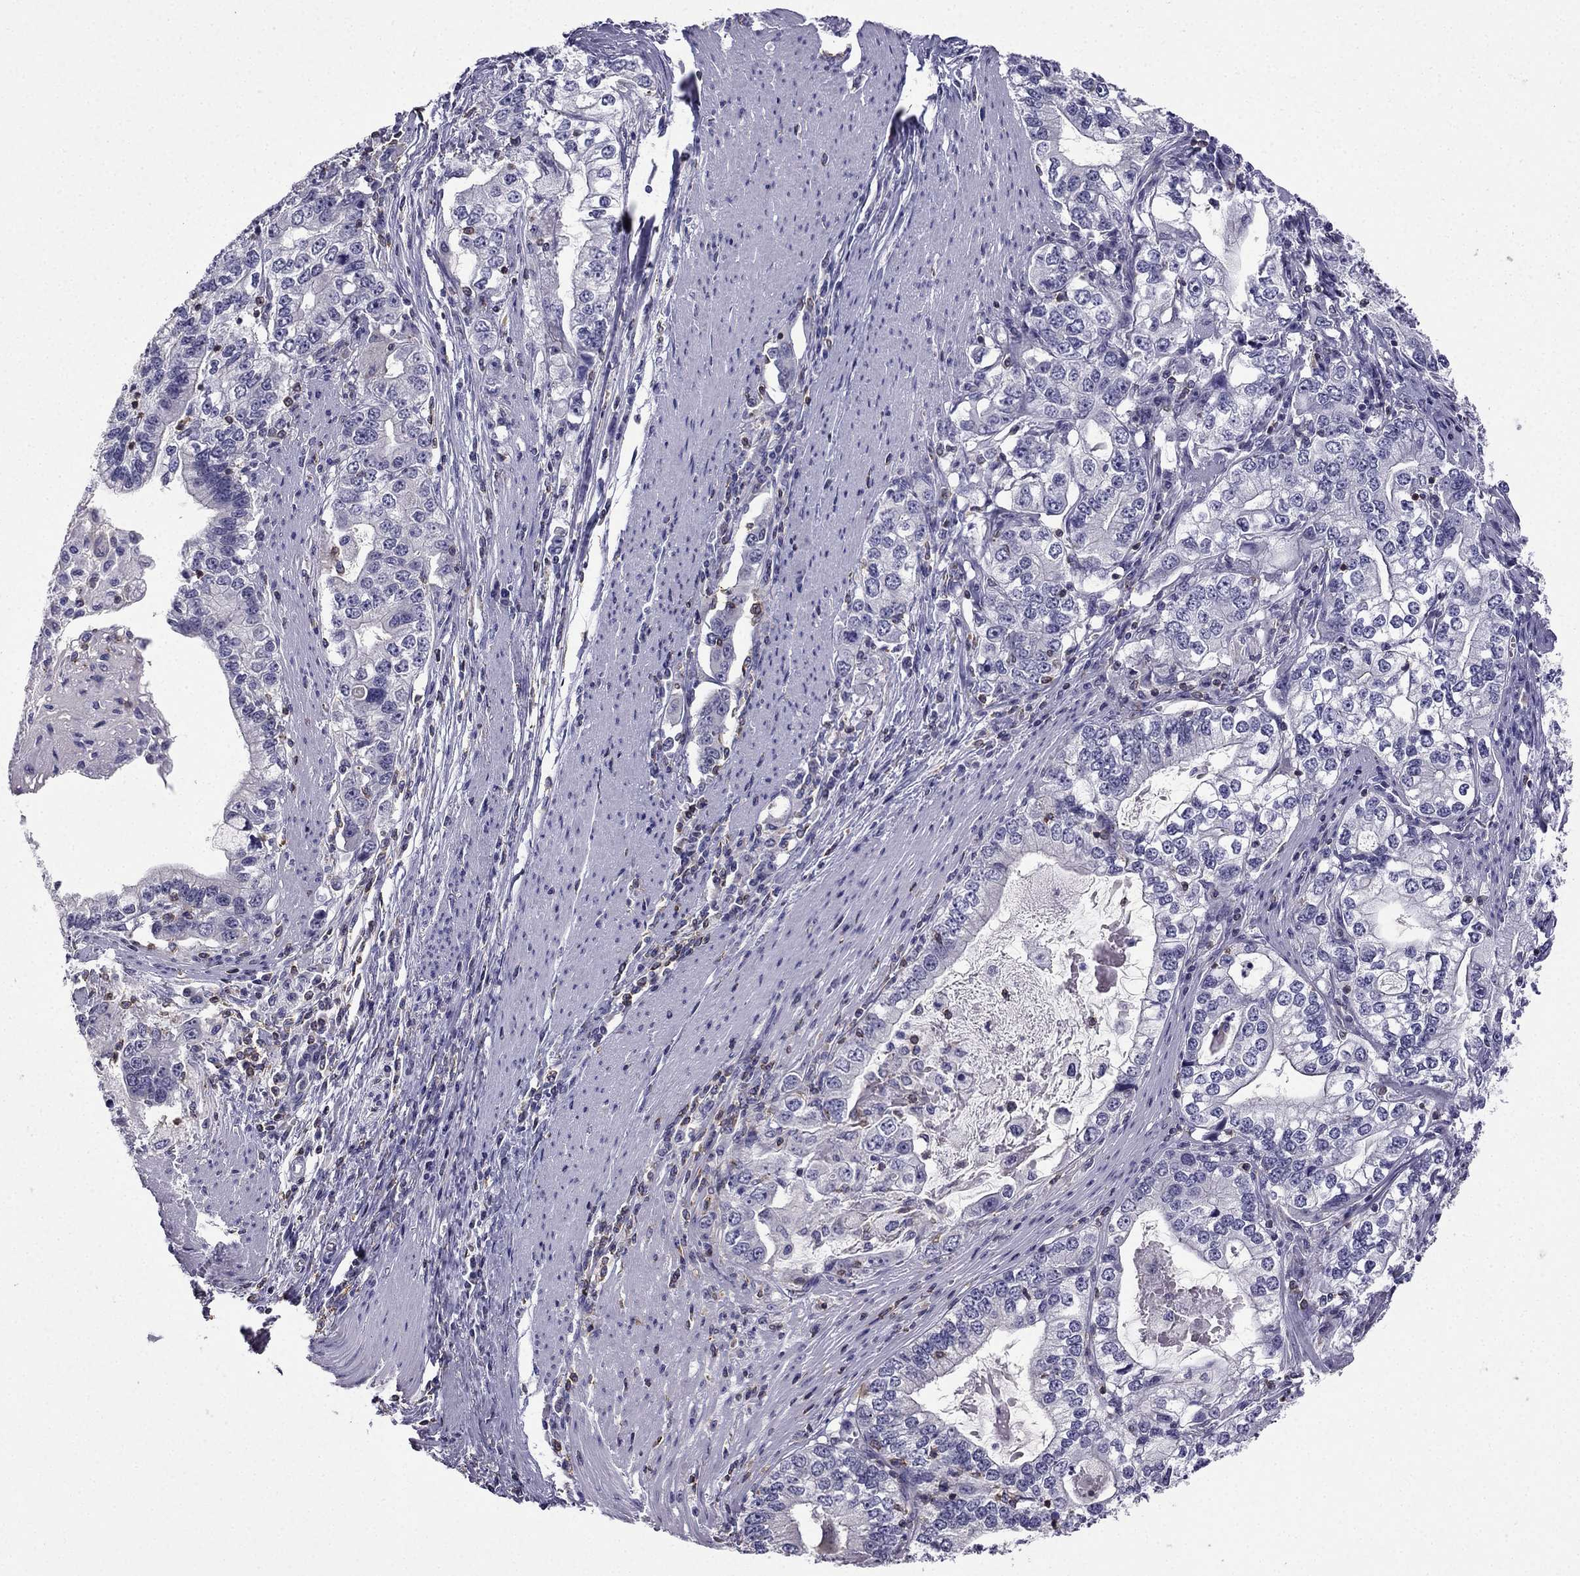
{"staining": {"intensity": "negative", "quantity": "none", "location": "none"}, "tissue": "stomach cancer", "cell_type": "Tumor cells", "image_type": "cancer", "snomed": [{"axis": "morphology", "description": "Adenocarcinoma, NOS"}, {"axis": "topography", "description": "Stomach, lower"}], "caption": "An immunohistochemistry (IHC) photomicrograph of stomach adenocarcinoma is shown. There is no staining in tumor cells of stomach adenocarcinoma.", "gene": "CCK", "patient": {"sex": "female", "age": 72}}